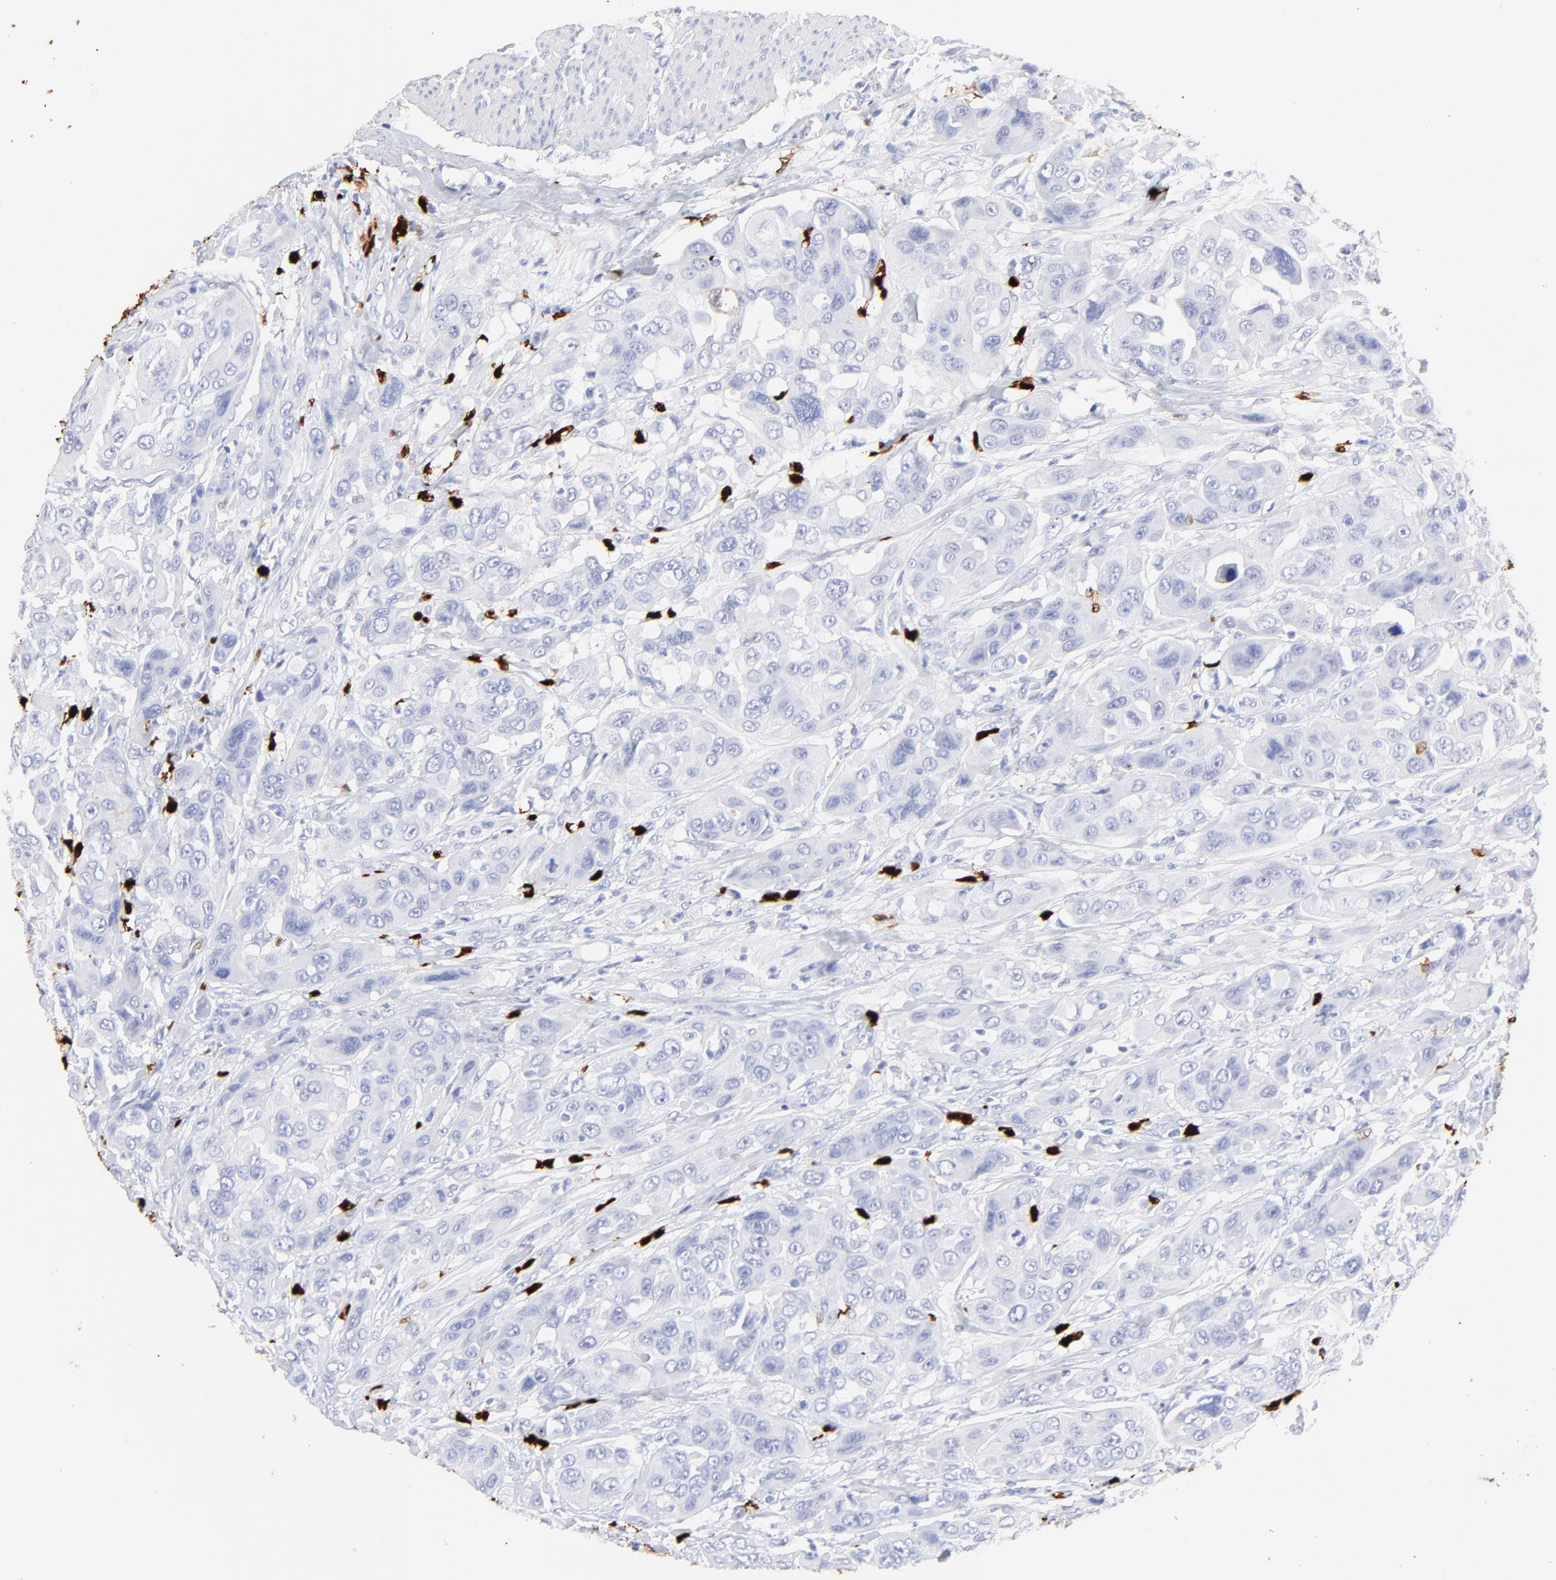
{"staining": {"intensity": "negative", "quantity": "none", "location": "none"}, "tissue": "urothelial cancer", "cell_type": "Tumor cells", "image_type": "cancer", "snomed": [{"axis": "morphology", "description": "Urothelial carcinoma, High grade"}, {"axis": "topography", "description": "Urinary bladder"}], "caption": "Immunohistochemical staining of urothelial cancer displays no significant staining in tumor cells.", "gene": "S100A12", "patient": {"sex": "male", "age": 73}}